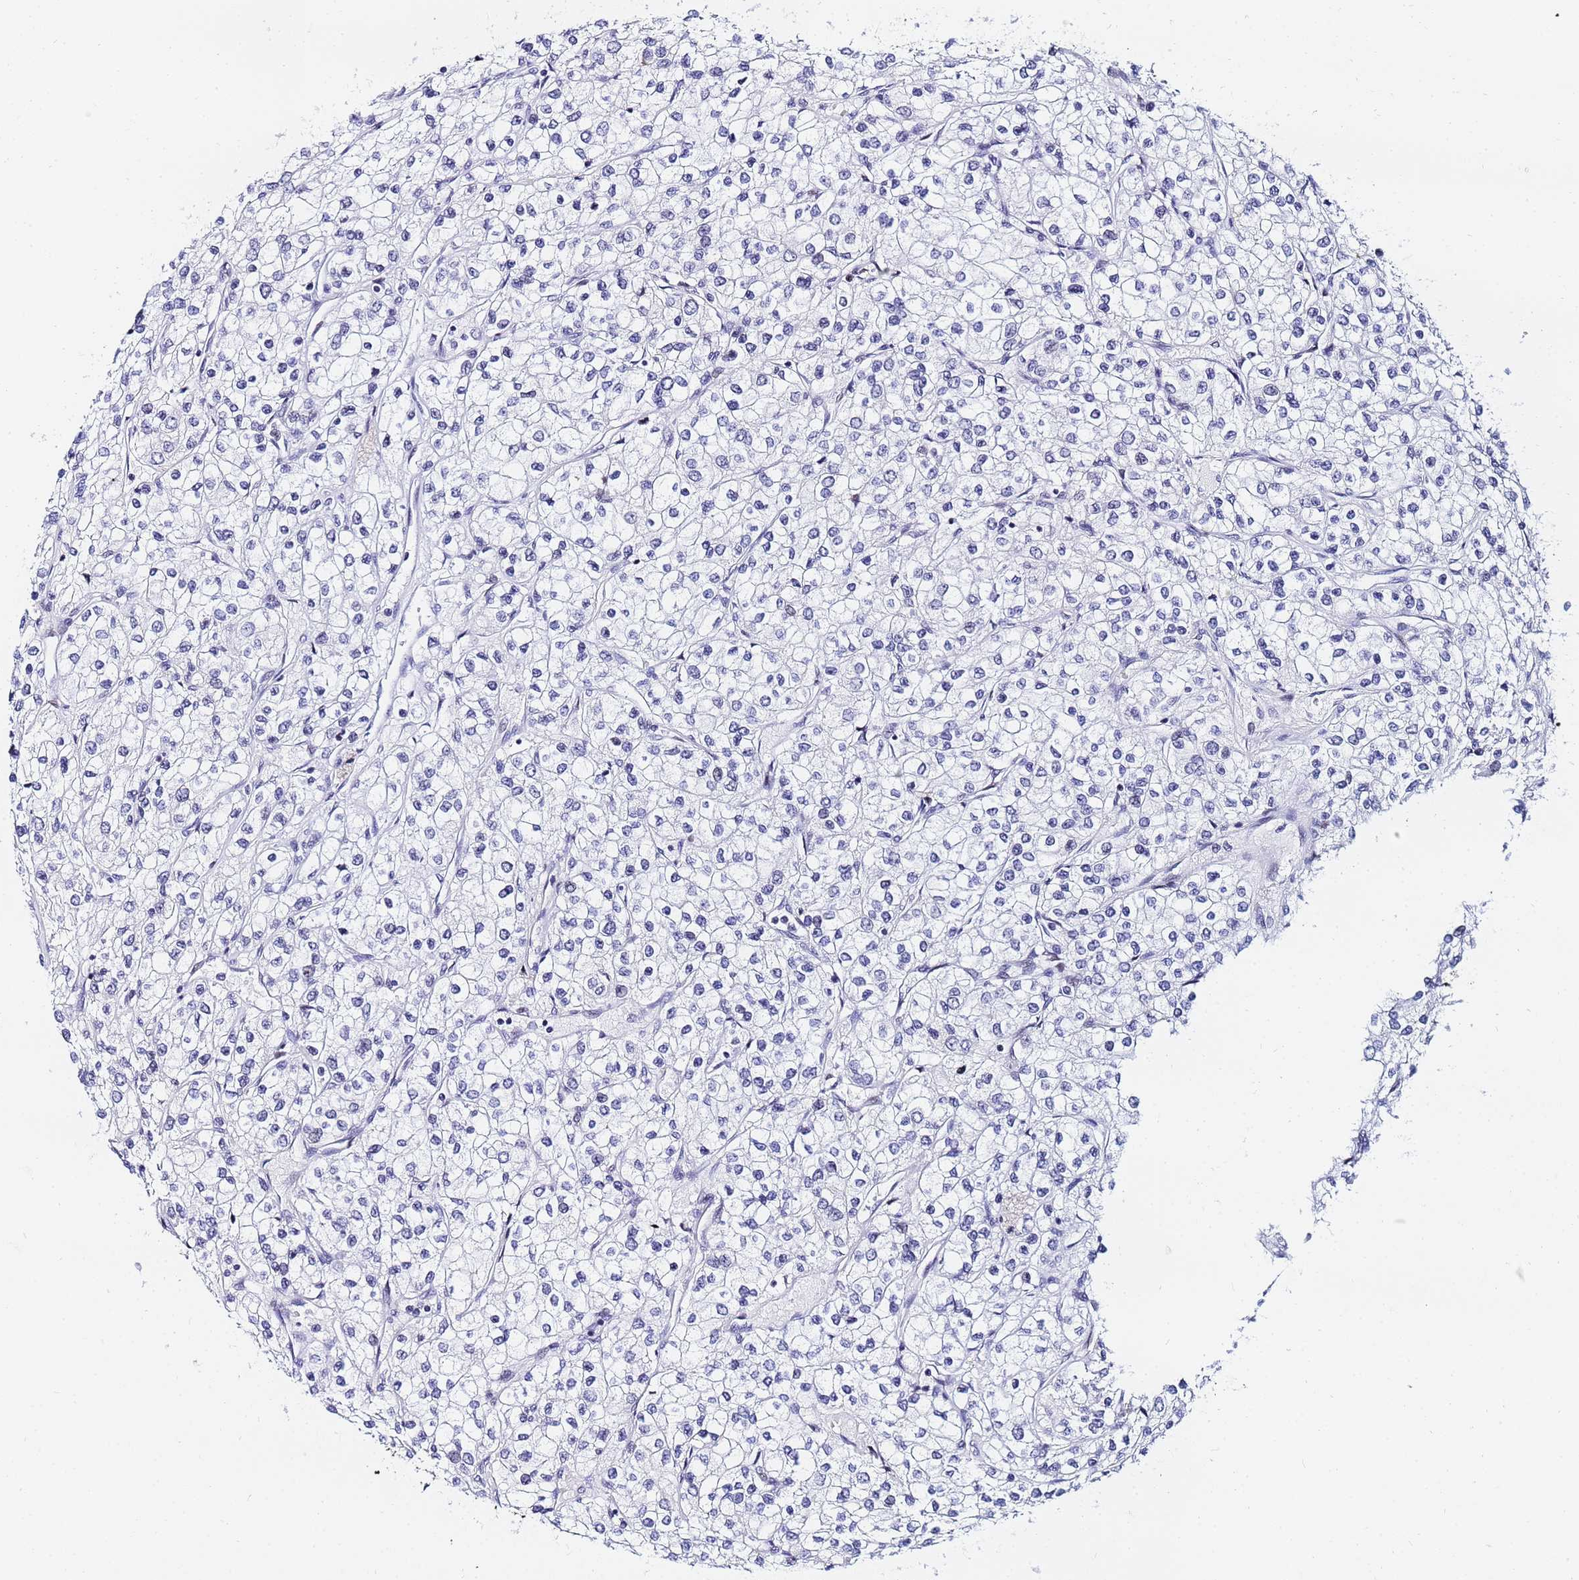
{"staining": {"intensity": "negative", "quantity": "none", "location": "none"}, "tissue": "renal cancer", "cell_type": "Tumor cells", "image_type": "cancer", "snomed": [{"axis": "morphology", "description": "Adenocarcinoma, NOS"}, {"axis": "topography", "description": "Kidney"}], "caption": "There is no significant positivity in tumor cells of adenocarcinoma (renal).", "gene": "CKMT1A", "patient": {"sex": "male", "age": 80}}